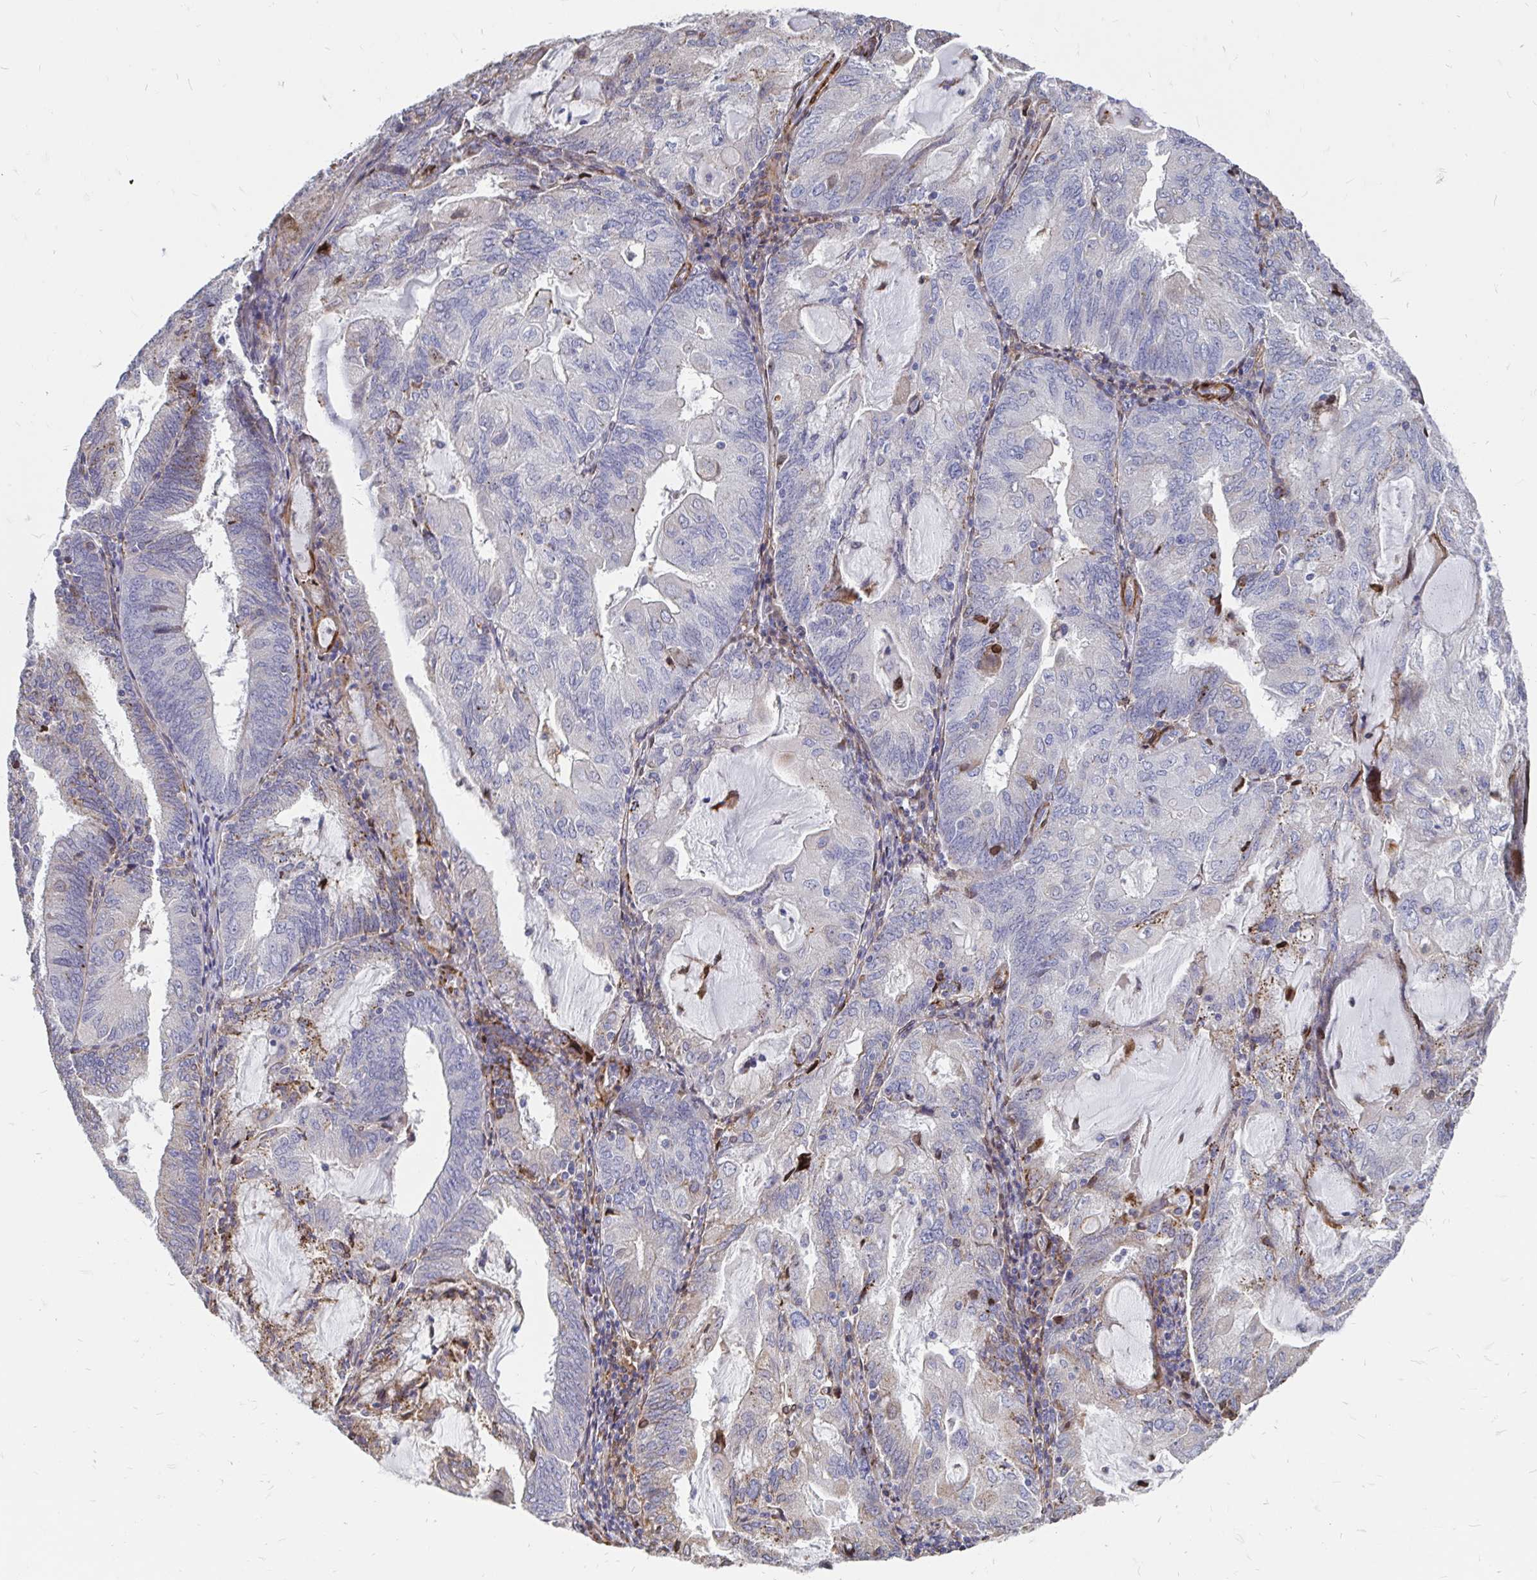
{"staining": {"intensity": "negative", "quantity": "none", "location": "none"}, "tissue": "endometrial cancer", "cell_type": "Tumor cells", "image_type": "cancer", "snomed": [{"axis": "morphology", "description": "Adenocarcinoma, NOS"}, {"axis": "topography", "description": "Endometrium"}], "caption": "Tumor cells are negative for brown protein staining in endometrial cancer. (Stains: DAB (3,3'-diaminobenzidine) IHC with hematoxylin counter stain, Microscopy: brightfield microscopy at high magnification).", "gene": "CDKL1", "patient": {"sex": "female", "age": 81}}